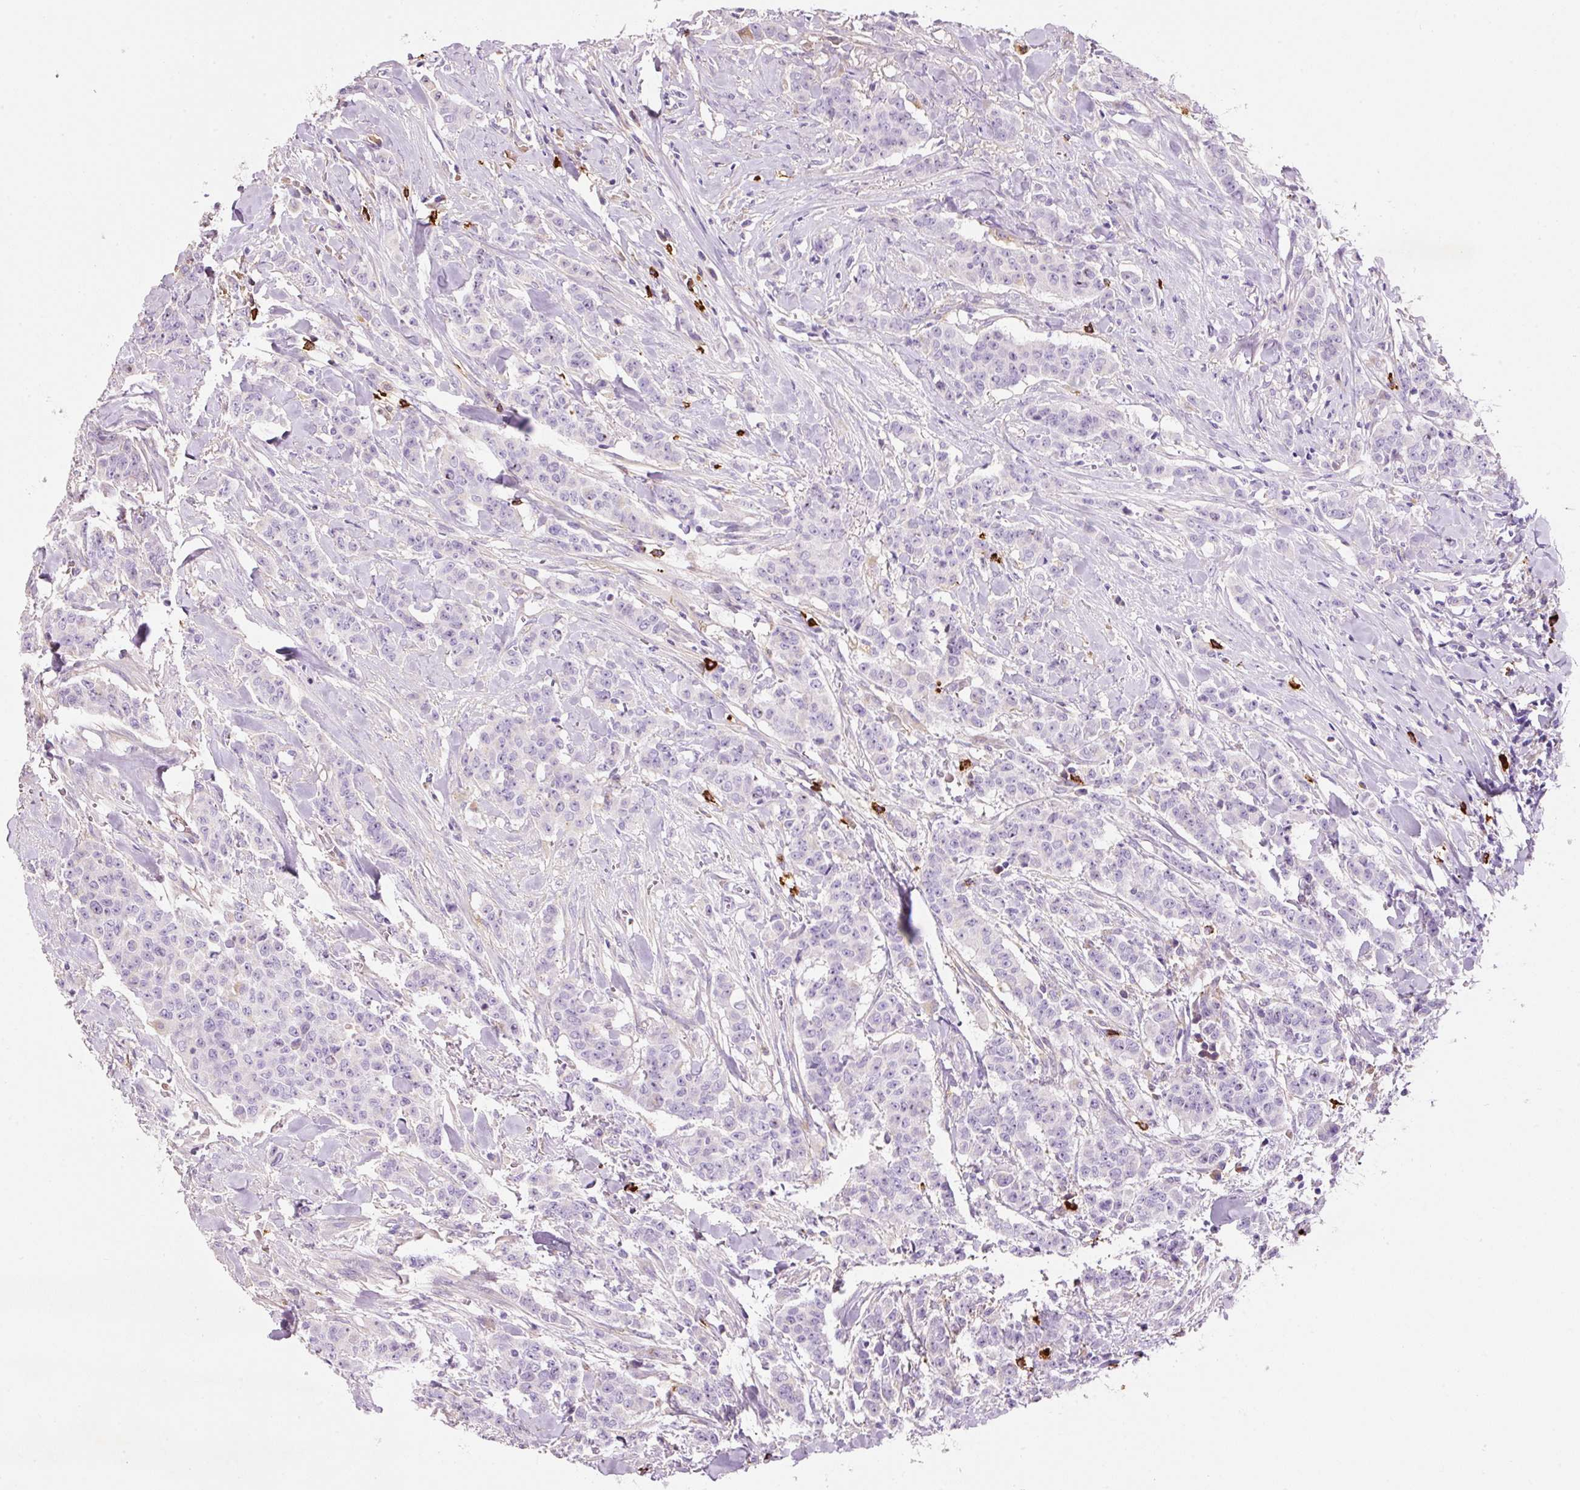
{"staining": {"intensity": "negative", "quantity": "none", "location": "none"}, "tissue": "breast cancer", "cell_type": "Tumor cells", "image_type": "cancer", "snomed": [{"axis": "morphology", "description": "Duct carcinoma"}, {"axis": "topography", "description": "Breast"}], "caption": "DAB immunohistochemical staining of human breast cancer displays no significant positivity in tumor cells. (Immunohistochemistry (ihc), brightfield microscopy, high magnification).", "gene": "TMC8", "patient": {"sex": "female", "age": 40}}